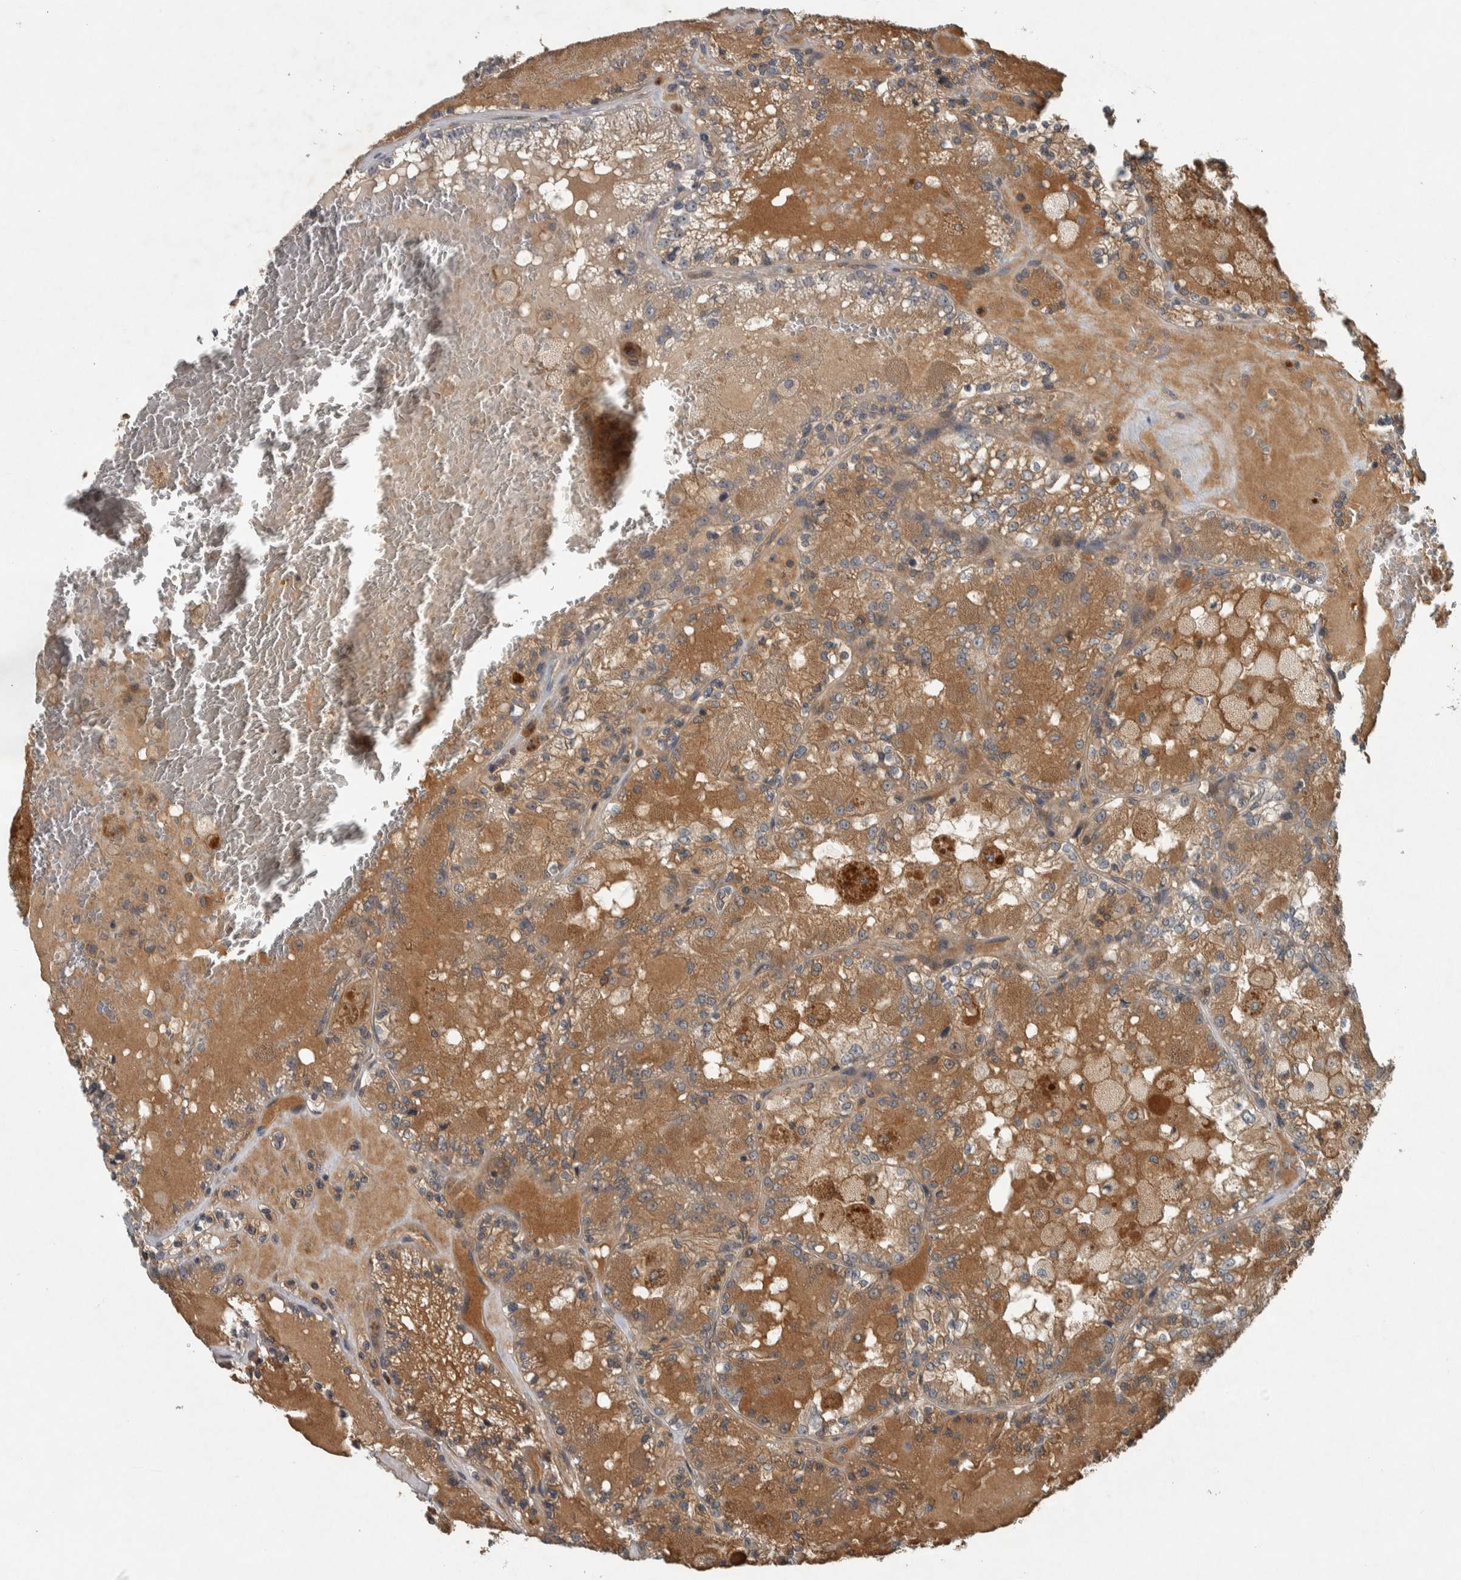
{"staining": {"intensity": "moderate", "quantity": ">75%", "location": "cytoplasmic/membranous"}, "tissue": "renal cancer", "cell_type": "Tumor cells", "image_type": "cancer", "snomed": [{"axis": "morphology", "description": "Adenocarcinoma, NOS"}, {"axis": "topography", "description": "Kidney"}], "caption": "A brown stain highlights moderate cytoplasmic/membranous expression of a protein in renal cancer (adenocarcinoma) tumor cells.", "gene": "CLCN2", "patient": {"sex": "female", "age": 56}}